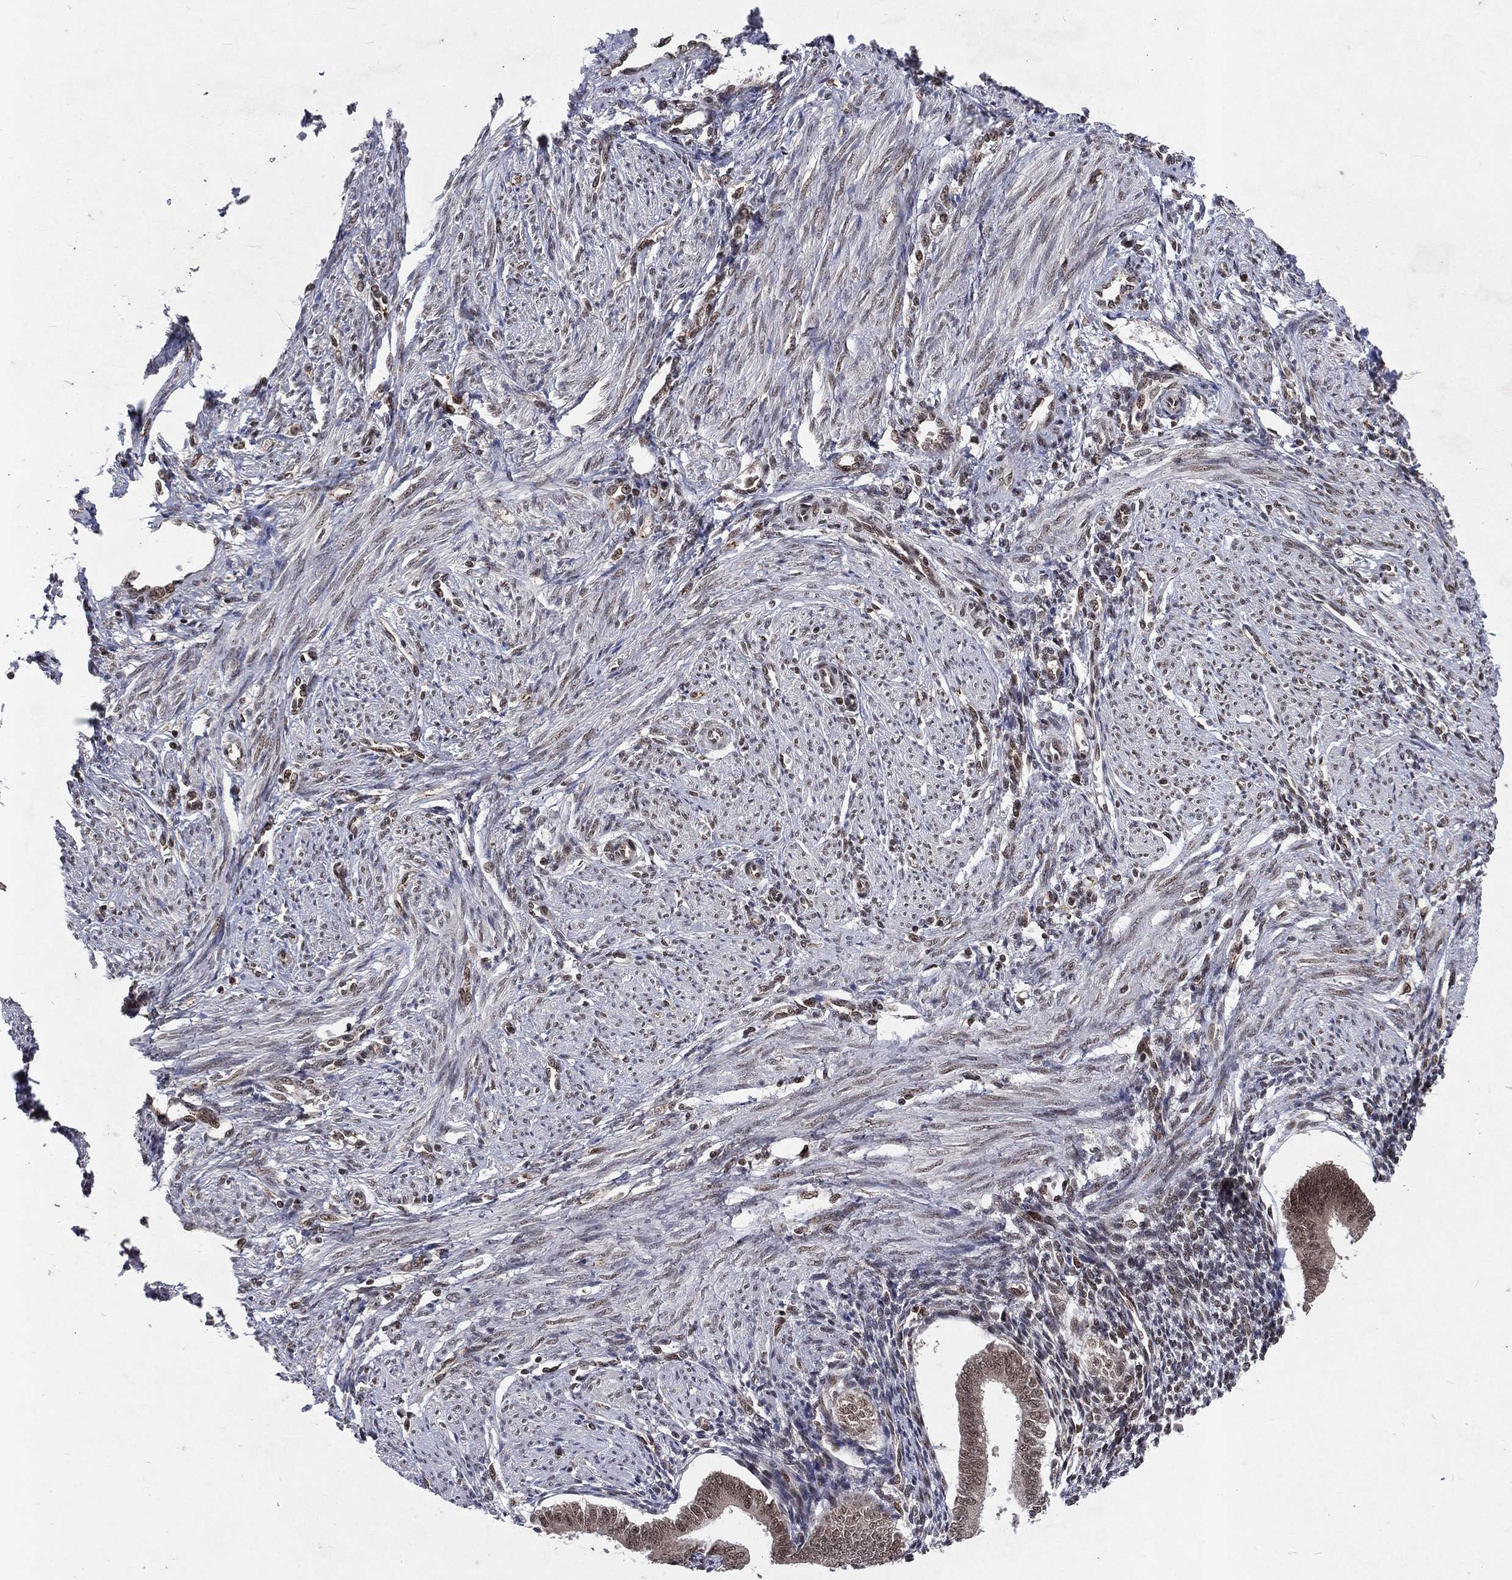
{"staining": {"intensity": "strong", "quantity": "25%-75%", "location": "nuclear"}, "tissue": "endometrium", "cell_type": "Cells in endometrial stroma", "image_type": "normal", "snomed": [{"axis": "morphology", "description": "Normal tissue, NOS"}, {"axis": "topography", "description": "Endometrium"}], "caption": "Cells in endometrial stroma demonstrate strong nuclear staining in approximately 25%-75% of cells in normal endometrium.", "gene": "DMAP1", "patient": {"sex": "female", "age": 39}}